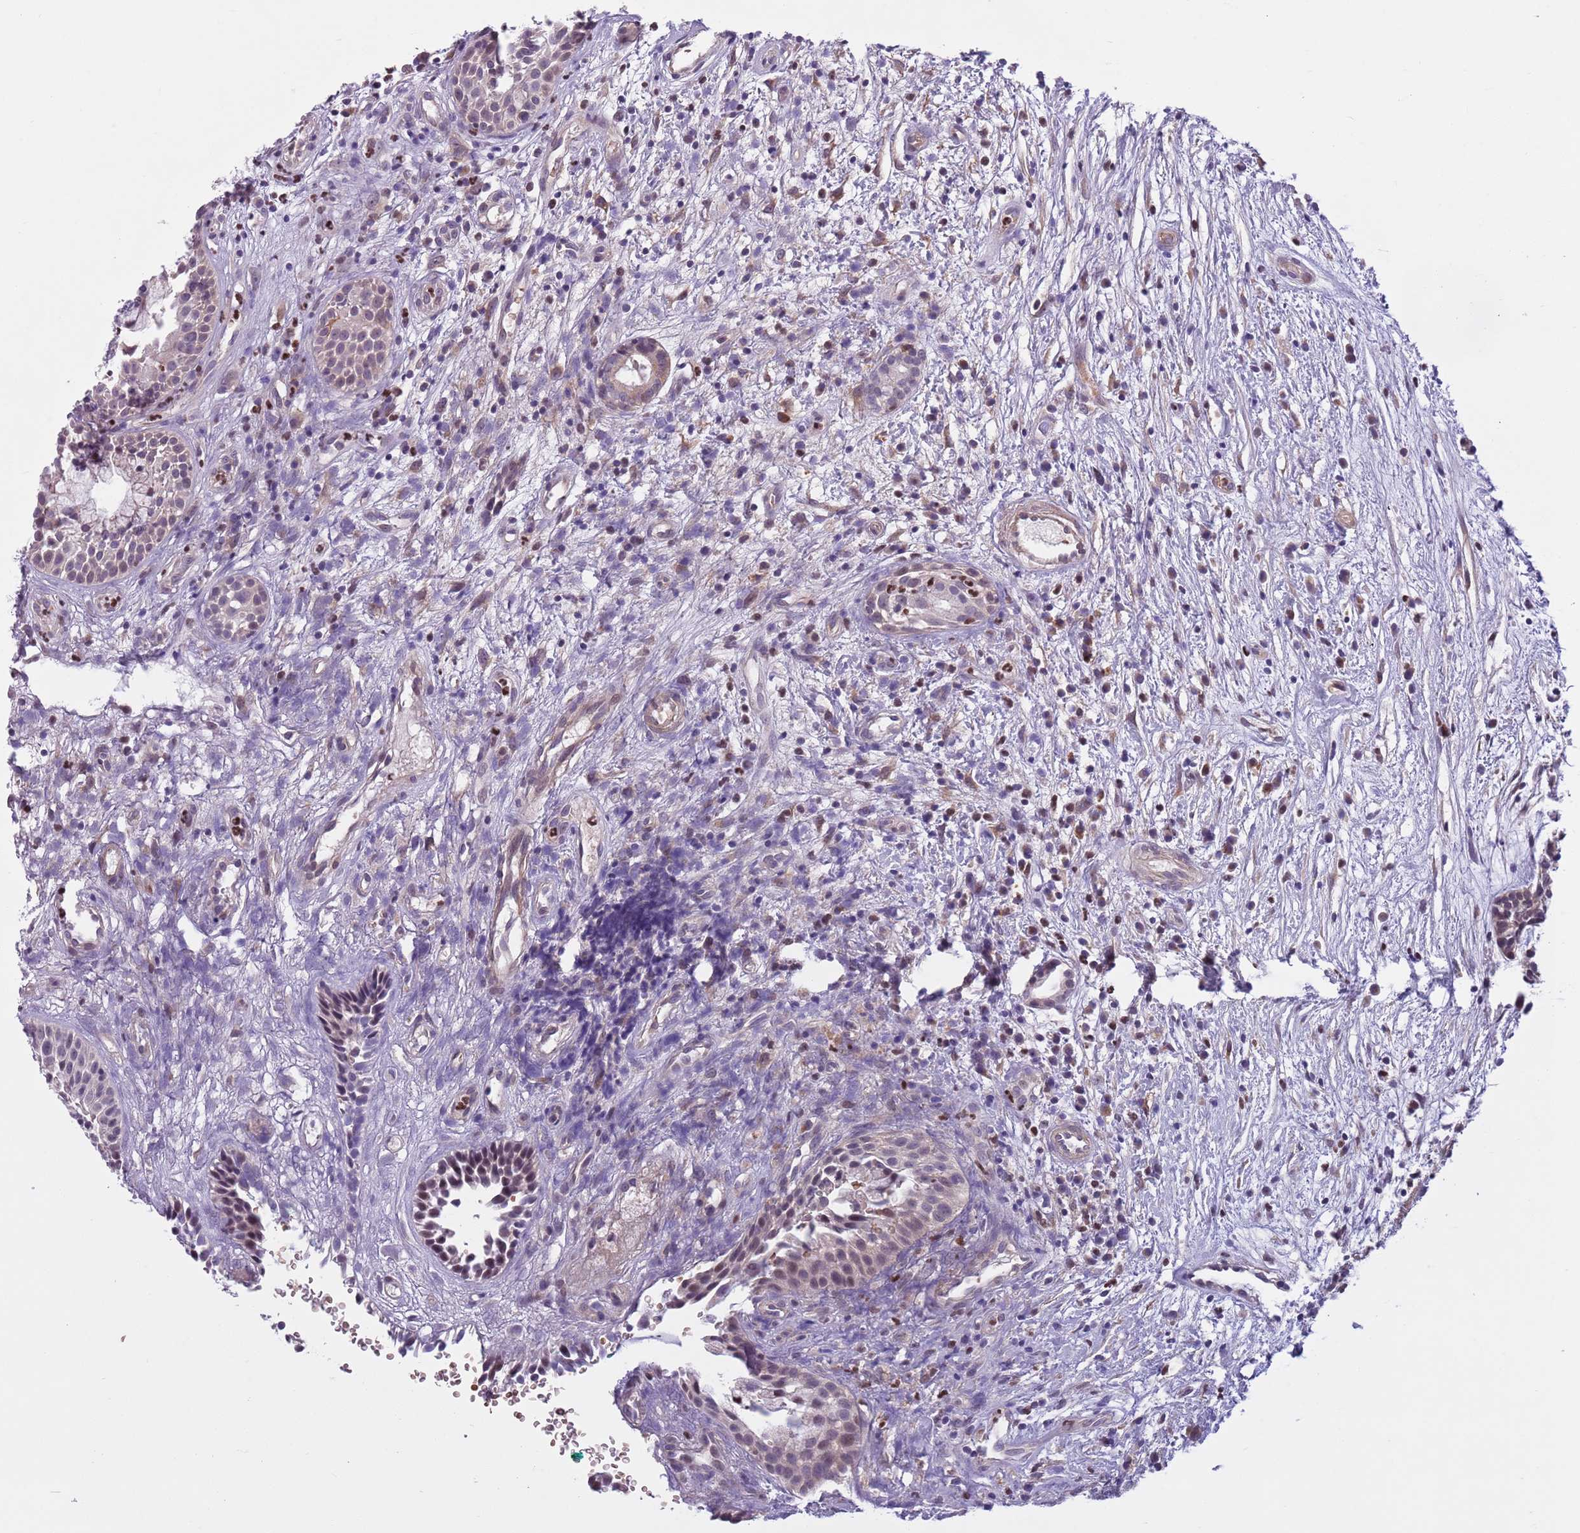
{"staining": {"intensity": "weak", "quantity": "25%-75%", "location": "nuclear"}, "tissue": "head and neck cancer", "cell_type": "Tumor cells", "image_type": "cancer", "snomed": [{"axis": "morphology", "description": "Adenocarcinoma, NOS"}, {"axis": "topography", "description": "Subcutis"}, {"axis": "topography", "description": "Head-Neck"}], "caption": "High-magnification brightfield microscopy of adenocarcinoma (head and neck) stained with DAB (brown) and counterstained with hematoxylin (blue). tumor cells exhibit weak nuclear staining is appreciated in approximately25%-75% of cells.", "gene": "ADCY7", "patient": {"sex": "female", "age": 73}}